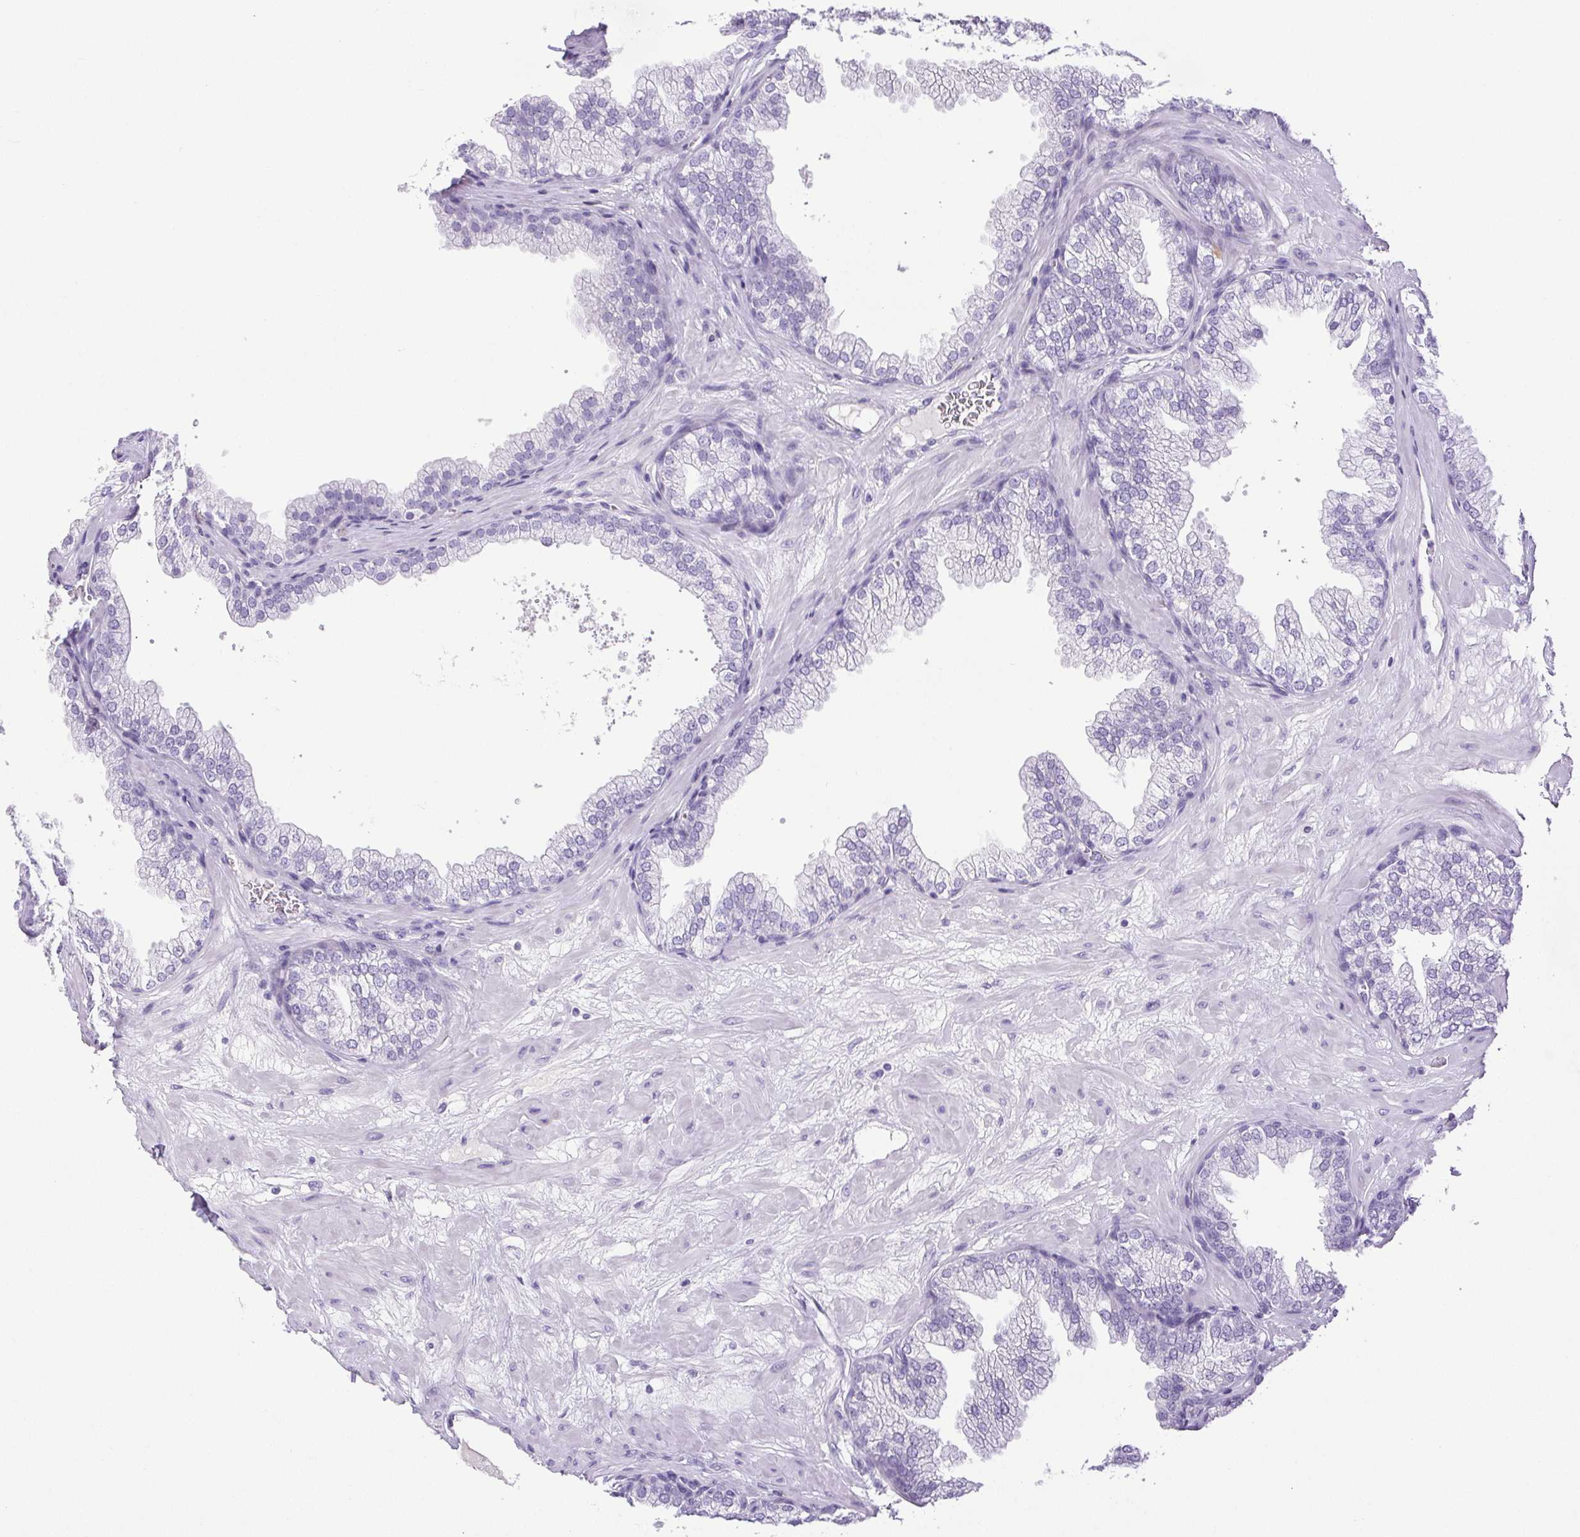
{"staining": {"intensity": "negative", "quantity": "none", "location": "none"}, "tissue": "prostate", "cell_type": "Glandular cells", "image_type": "normal", "snomed": [{"axis": "morphology", "description": "Normal tissue, NOS"}, {"axis": "topography", "description": "Prostate"}], "caption": "Image shows no significant protein staining in glandular cells of normal prostate. Nuclei are stained in blue.", "gene": "PAPPA2", "patient": {"sex": "male", "age": 37}}